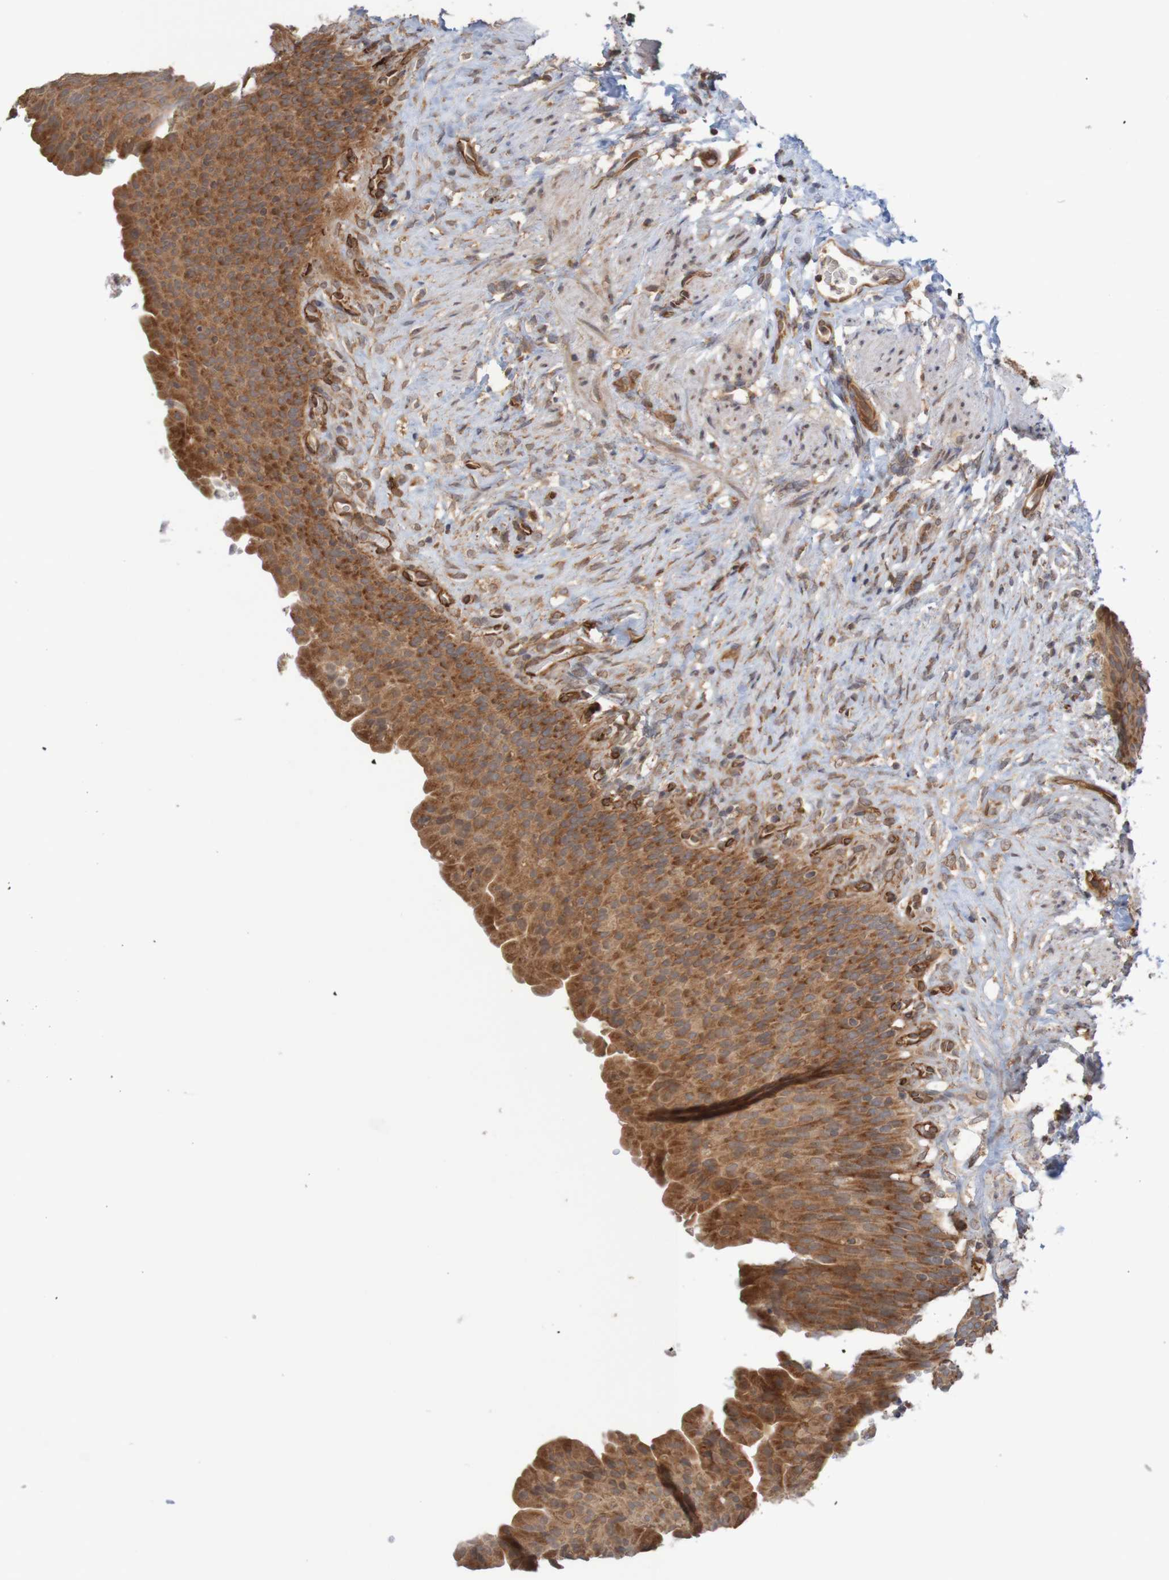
{"staining": {"intensity": "moderate", "quantity": ">75%", "location": "cytoplasmic/membranous"}, "tissue": "urinary bladder", "cell_type": "Urothelial cells", "image_type": "normal", "snomed": [{"axis": "morphology", "description": "Normal tissue, NOS"}, {"axis": "topography", "description": "Urinary bladder"}], "caption": "Immunohistochemistry image of benign human urinary bladder stained for a protein (brown), which displays medium levels of moderate cytoplasmic/membranous expression in approximately >75% of urothelial cells.", "gene": "MRPL52", "patient": {"sex": "female", "age": 79}}